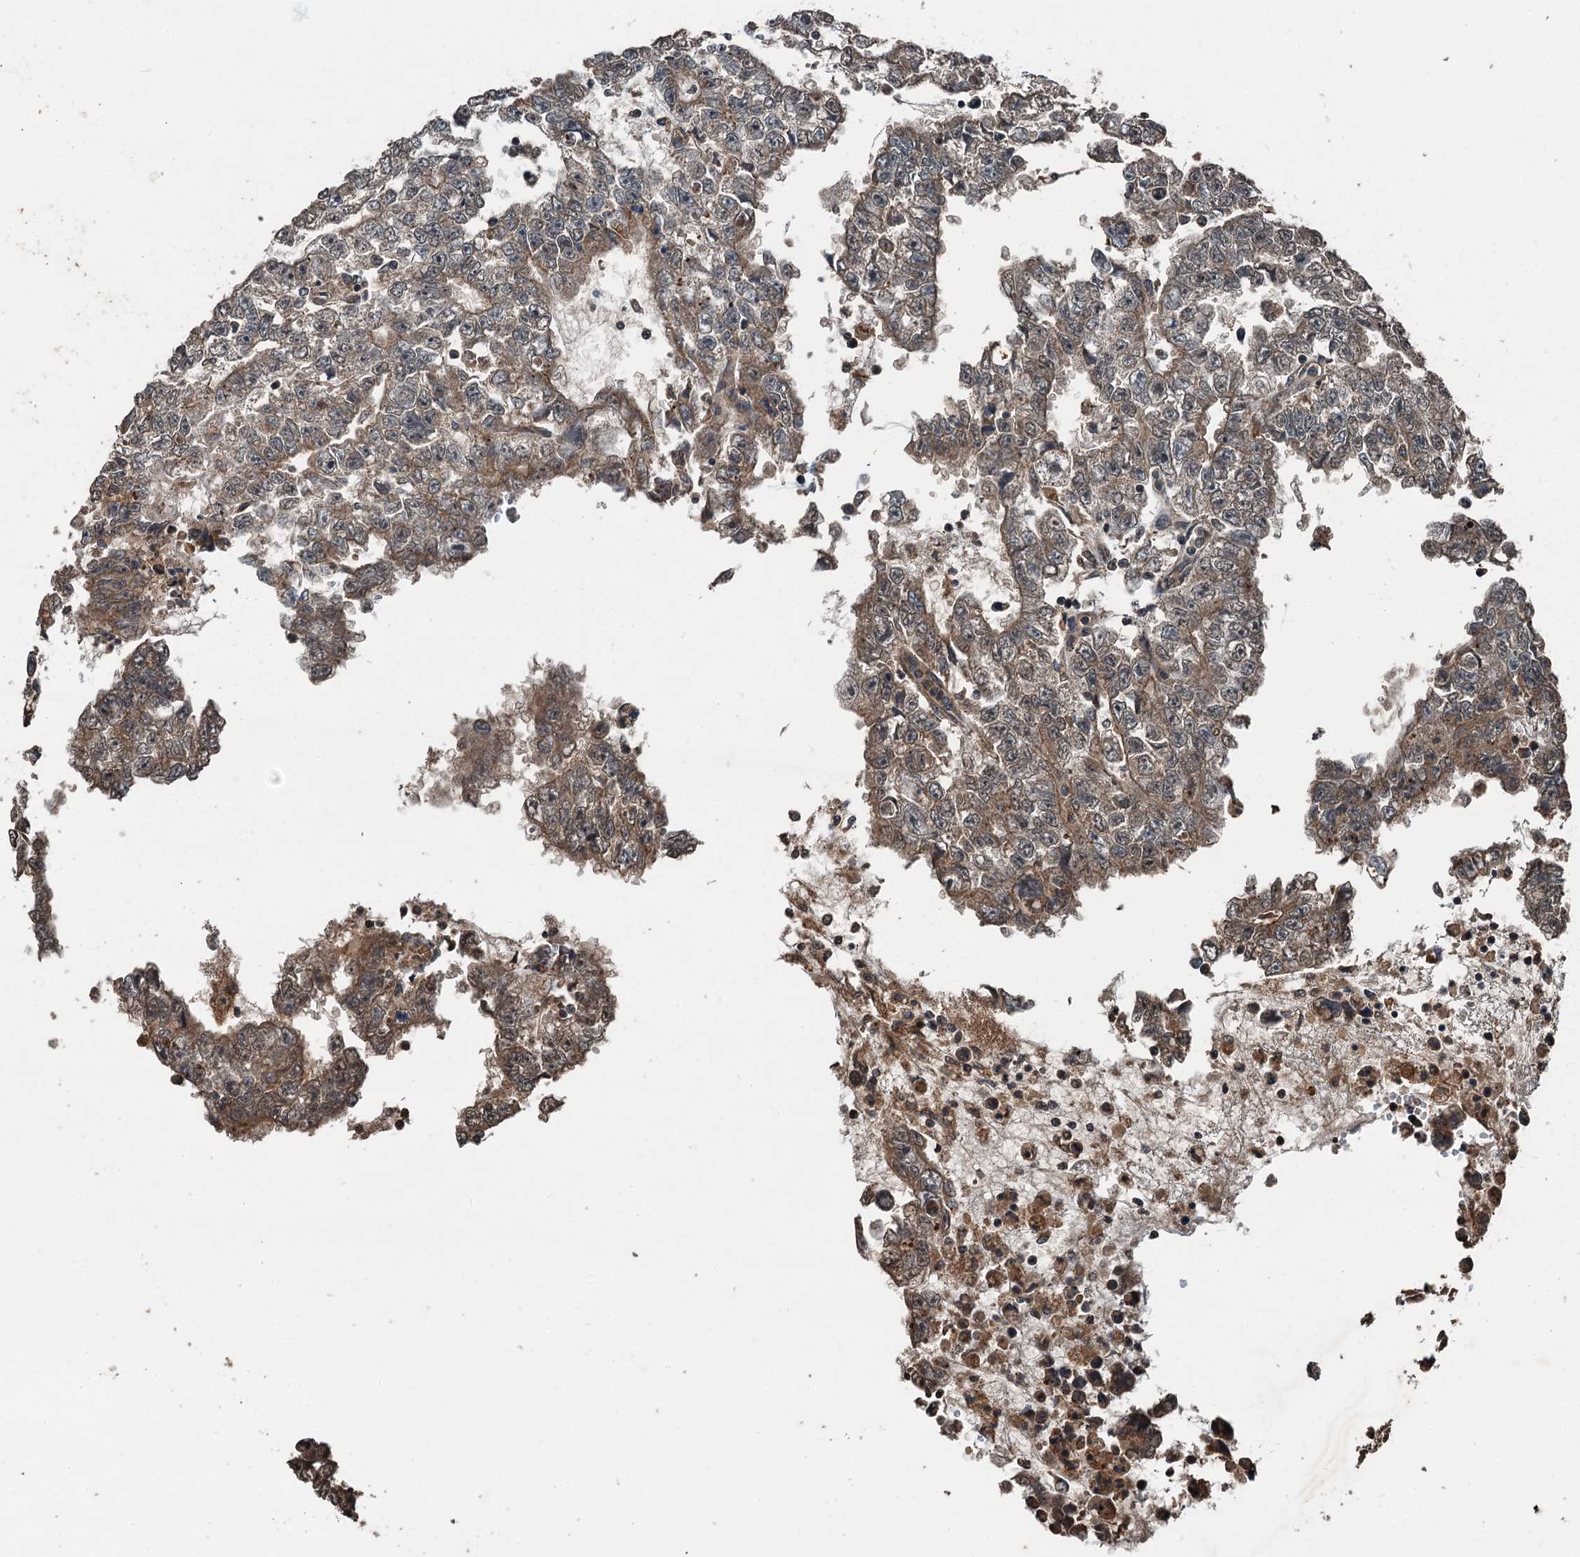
{"staining": {"intensity": "moderate", "quantity": ">75%", "location": "cytoplasmic/membranous"}, "tissue": "testis cancer", "cell_type": "Tumor cells", "image_type": "cancer", "snomed": [{"axis": "morphology", "description": "Carcinoma, Embryonal, NOS"}, {"axis": "topography", "description": "Testis"}], "caption": "The immunohistochemical stain shows moderate cytoplasmic/membranous positivity in tumor cells of testis cancer tissue.", "gene": "TCTN1", "patient": {"sex": "male", "age": 25}}